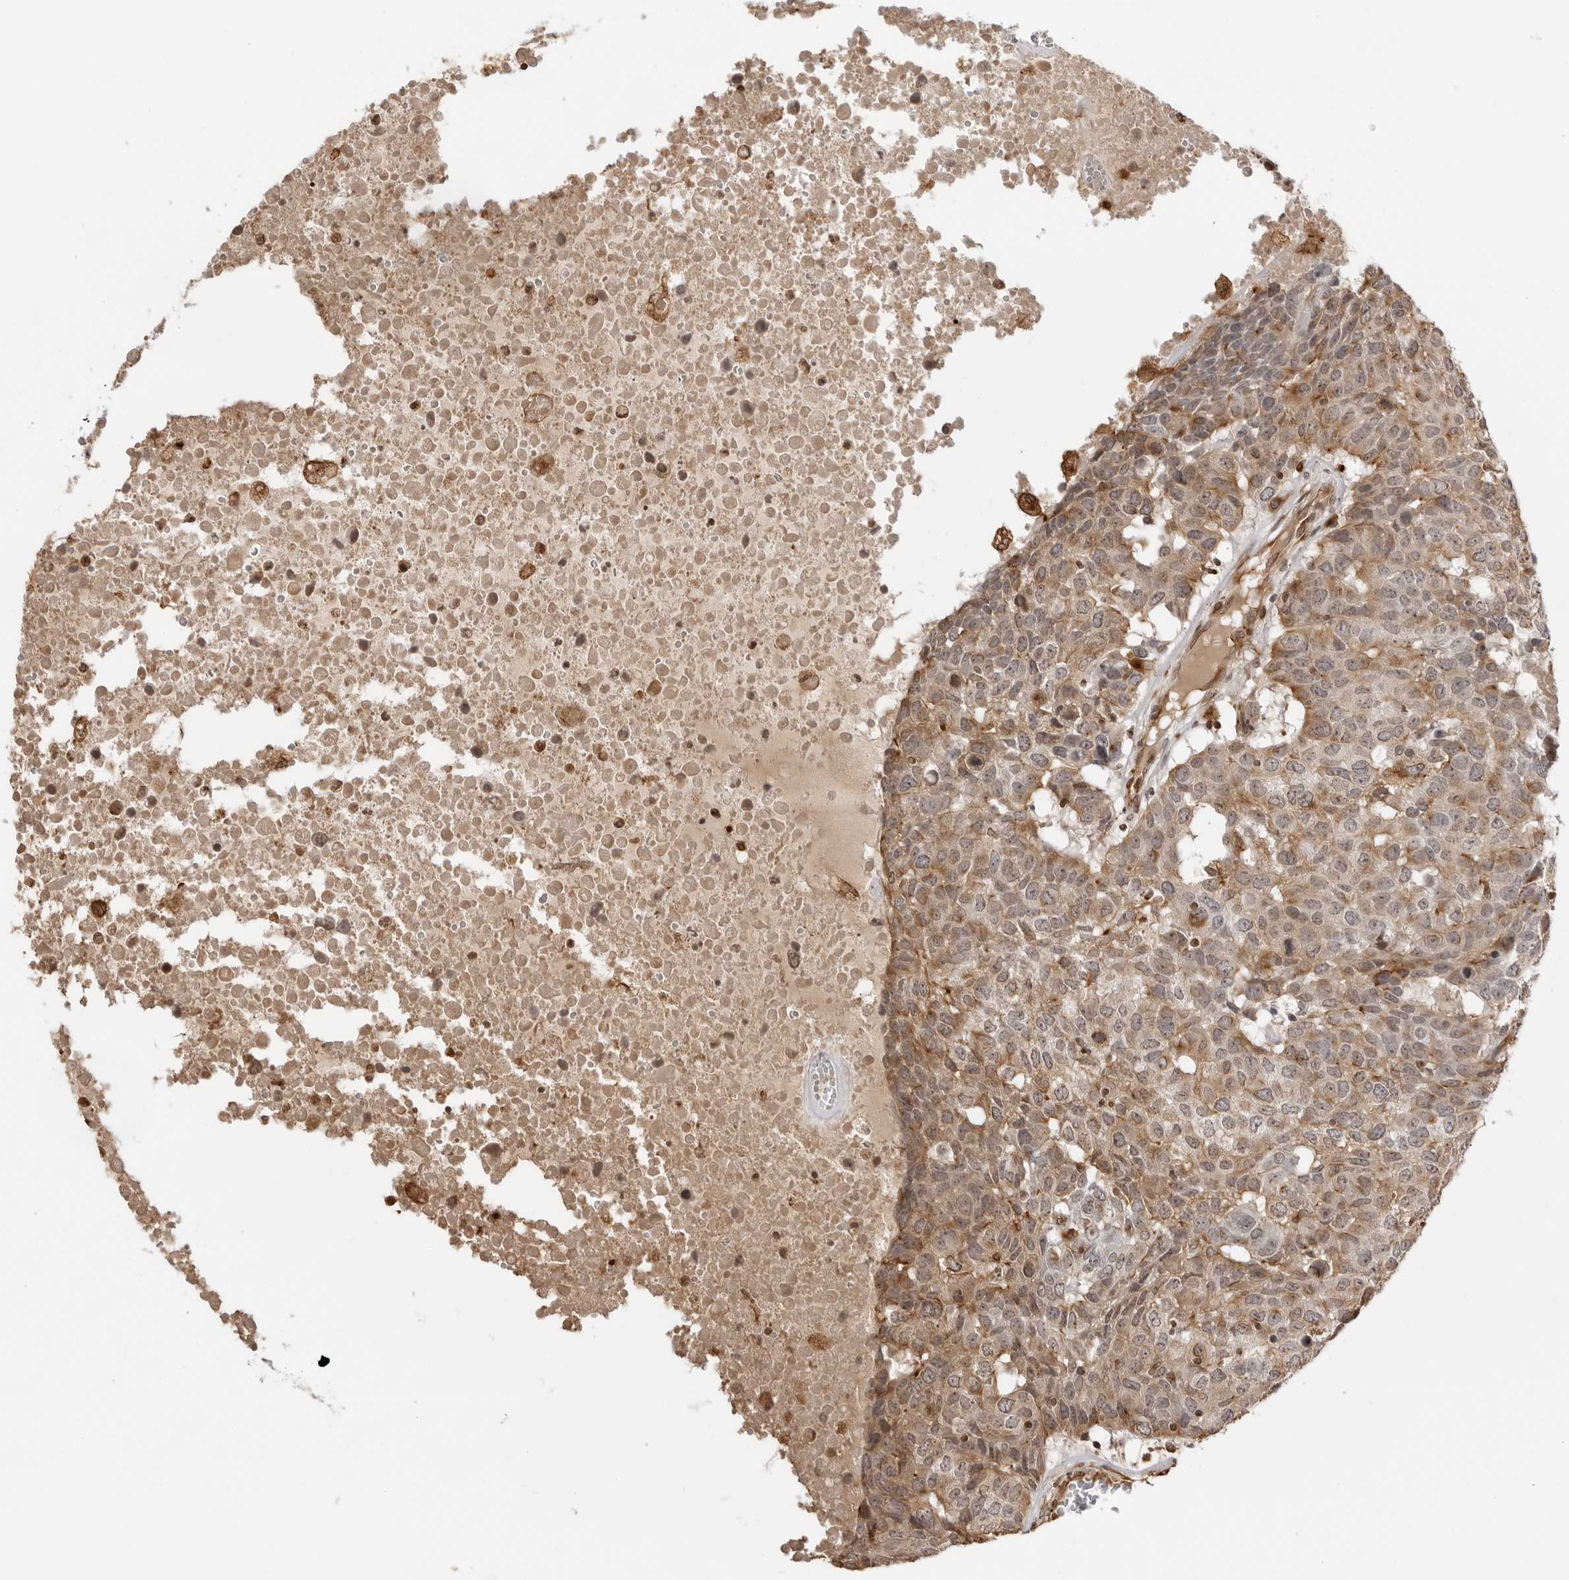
{"staining": {"intensity": "weak", "quantity": ">75%", "location": "cytoplasmic/membranous"}, "tissue": "head and neck cancer", "cell_type": "Tumor cells", "image_type": "cancer", "snomed": [{"axis": "morphology", "description": "Squamous cell carcinoma, NOS"}, {"axis": "topography", "description": "Head-Neck"}], "caption": "Protein expression analysis of human squamous cell carcinoma (head and neck) reveals weak cytoplasmic/membranous staining in approximately >75% of tumor cells. The staining was performed using DAB, with brown indicating positive protein expression. Nuclei are stained blue with hematoxylin.", "gene": "DYNLT5", "patient": {"sex": "male", "age": 66}}